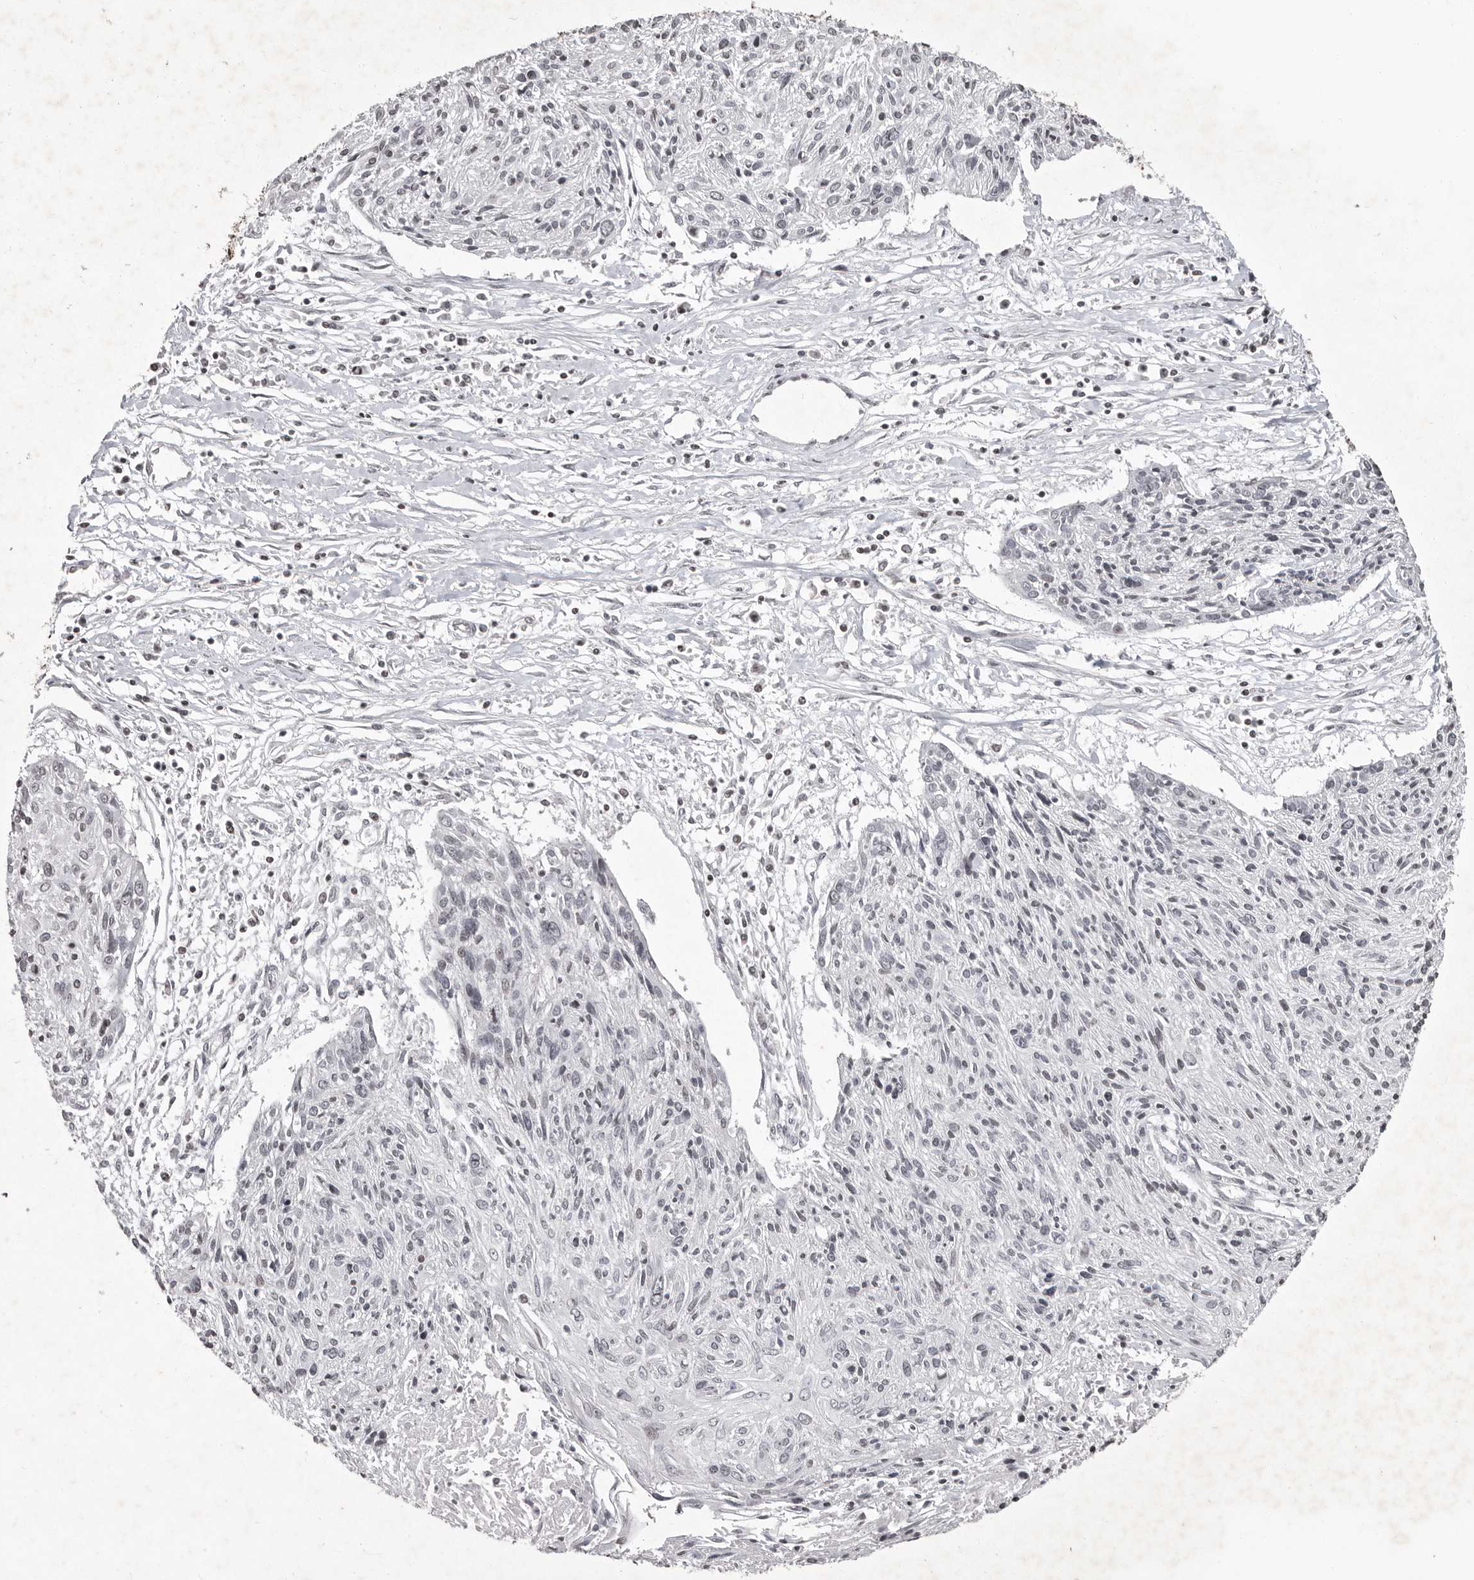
{"staining": {"intensity": "negative", "quantity": "none", "location": "none"}, "tissue": "cervical cancer", "cell_type": "Tumor cells", "image_type": "cancer", "snomed": [{"axis": "morphology", "description": "Squamous cell carcinoma, NOS"}, {"axis": "topography", "description": "Cervix"}], "caption": "Immunohistochemistry (IHC) photomicrograph of human squamous cell carcinoma (cervical) stained for a protein (brown), which exhibits no expression in tumor cells.", "gene": "WDR45", "patient": {"sex": "female", "age": 51}}